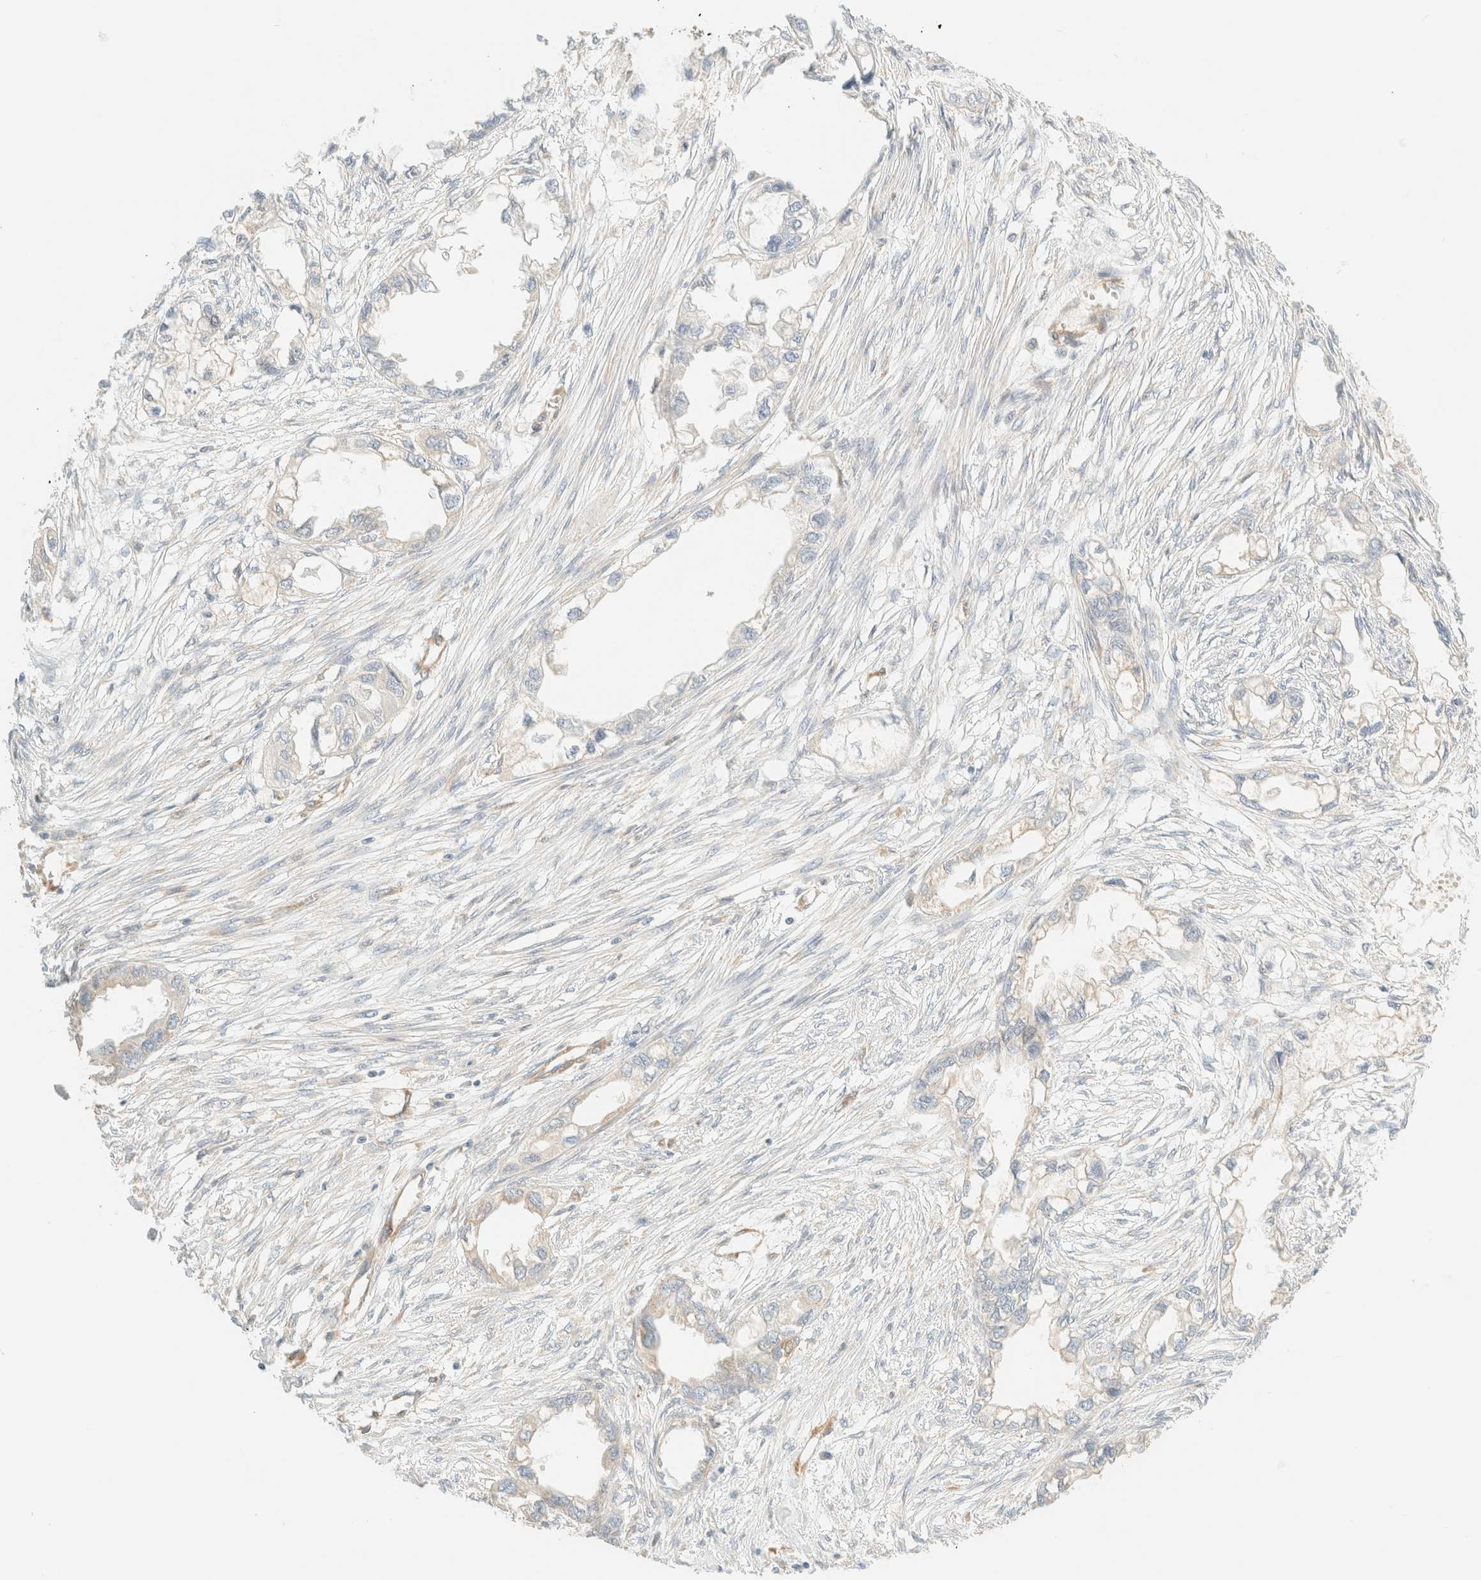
{"staining": {"intensity": "negative", "quantity": "none", "location": "none"}, "tissue": "endometrial cancer", "cell_type": "Tumor cells", "image_type": "cancer", "snomed": [{"axis": "morphology", "description": "Adenocarcinoma, NOS"}, {"axis": "morphology", "description": "Adenocarcinoma, metastatic, NOS"}, {"axis": "topography", "description": "Adipose tissue"}, {"axis": "topography", "description": "Endometrium"}], "caption": "IHC micrograph of endometrial cancer stained for a protein (brown), which displays no positivity in tumor cells. (DAB (3,3'-diaminobenzidine) immunohistochemistry visualized using brightfield microscopy, high magnification).", "gene": "FHOD1", "patient": {"sex": "female", "age": 67}}